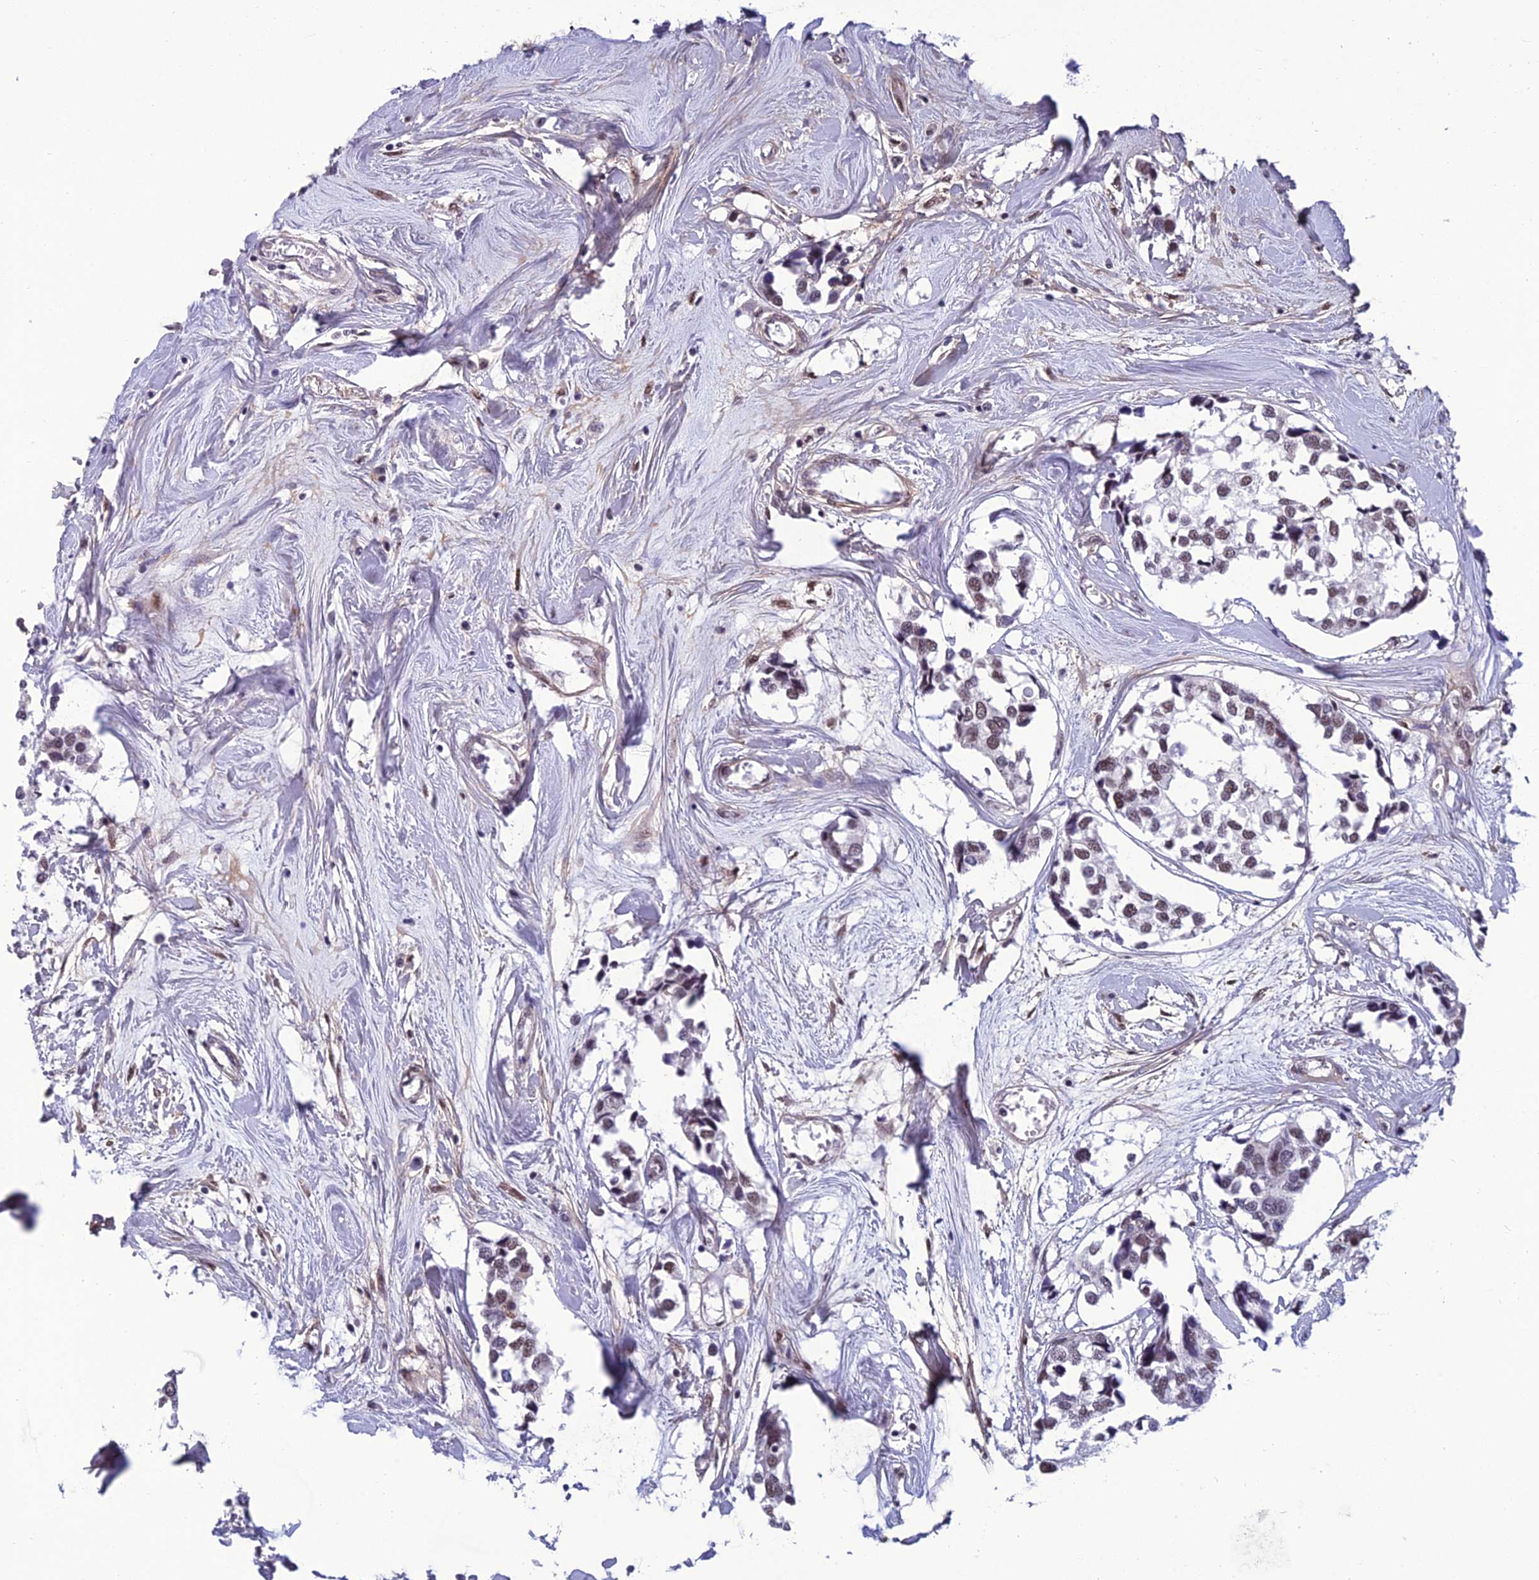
{"staining": {"intensity": "weak", "quantity": ">75%", "location": "nuclear"}, "tissue": "breast cancer", "cell_type": "Tumor cells", "image_type": "cancer", "snomed": [{"axis": "morphology", "description": "Duct carcinoma"}, {"axis": "topography", "description": "Breast"}], "caption": "A low amount of weak nuclear positivity is seen in about >75% of tumor cells in breast cancer (invasive ductal carcinoma) tissue.", "gene": "RSRC1", "patient": {"sex": "female", "age": 83}}